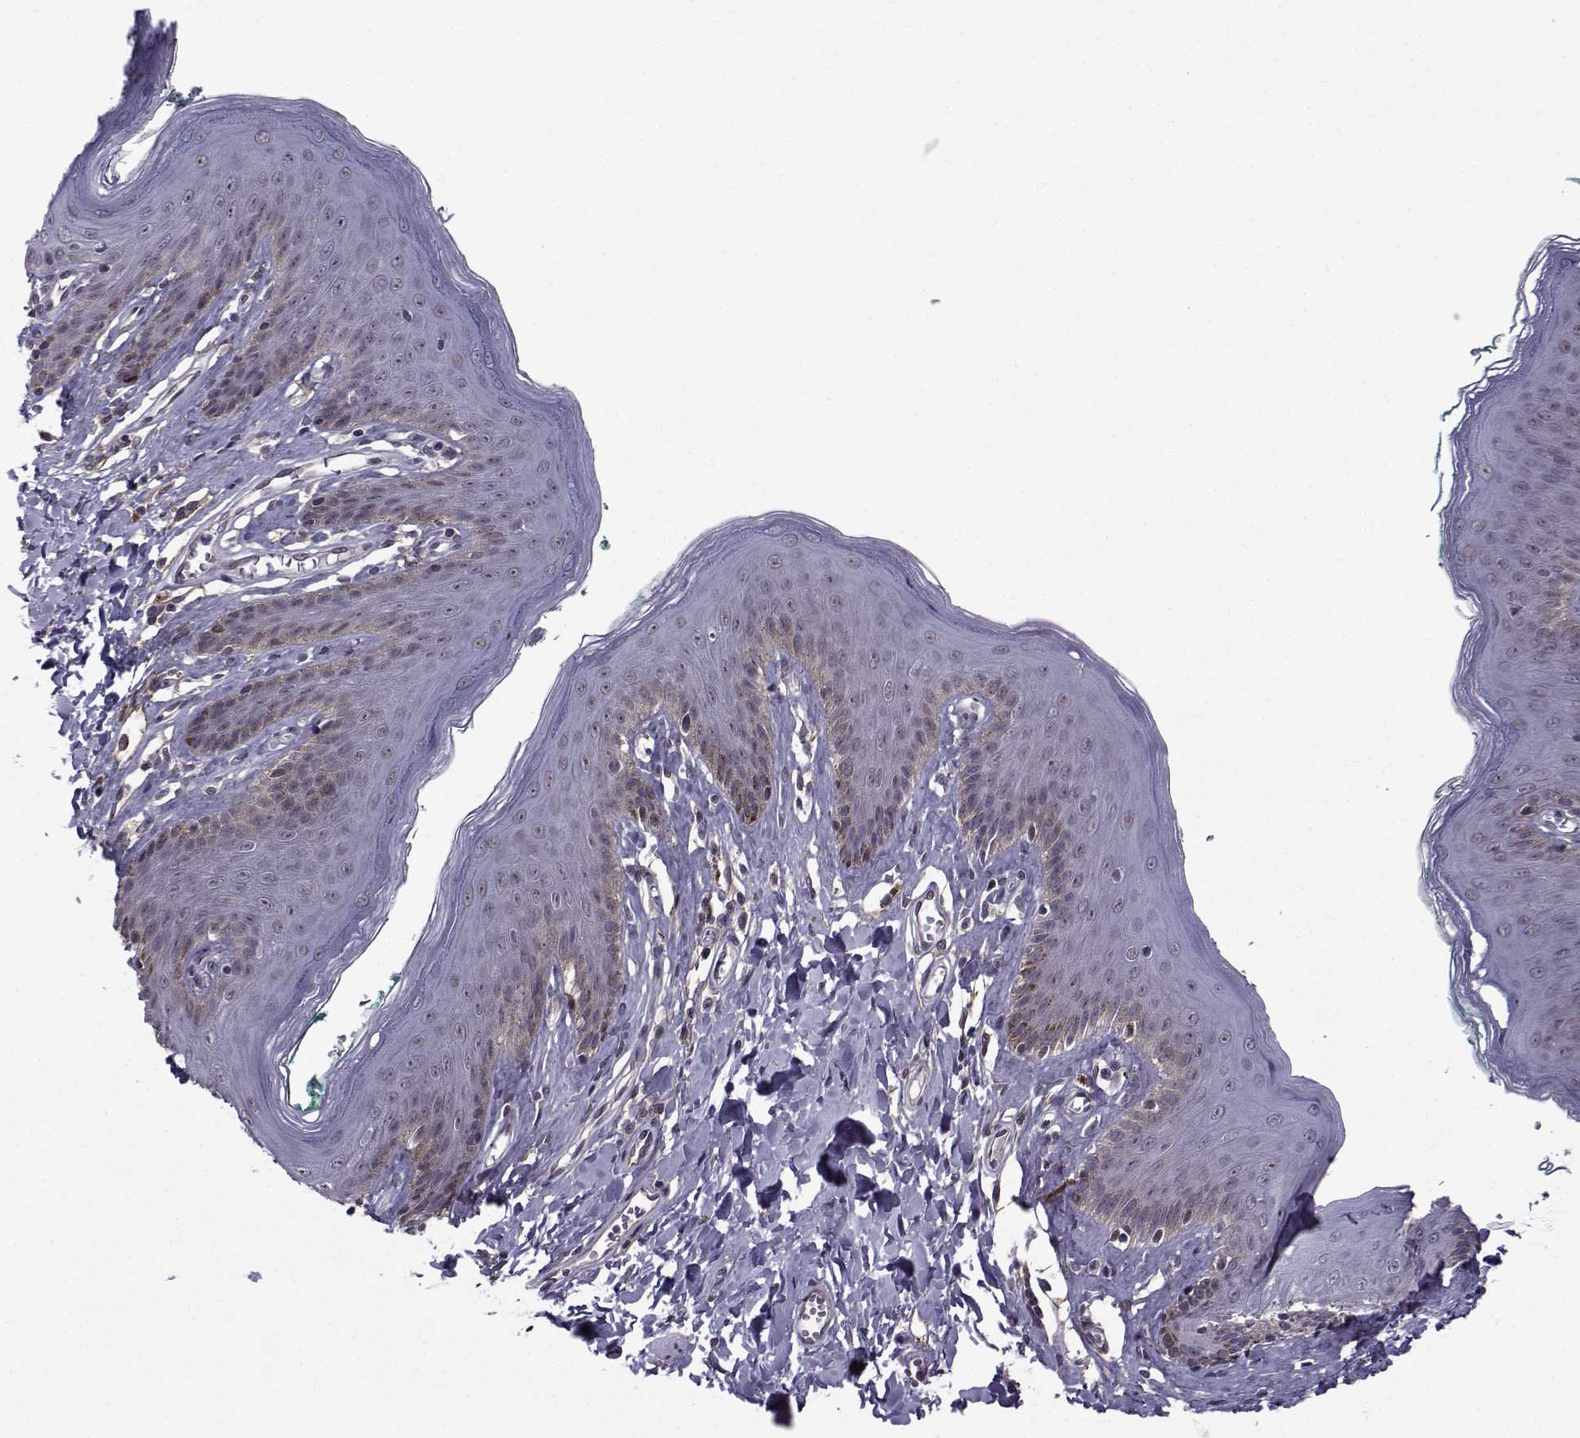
{"staining": {"intensity": "weak", "quantity": "<25%", "location": "nuclear"}, "tissue": "skin", "cell_type": "Epidermal cells", "image_type": "normal", "snomed": [{"axis": "morphology", "description": "Normal tissue, NOS"}, {"axis": "topography", "description": "Vulva"}], "caption": "Photomicrograph shows no significant protein expression in epidermal cells of normal skin. (DAB IHC, high magnification).", "gene": "RBM24", "patient": {"sex": "female", "age": 66}}